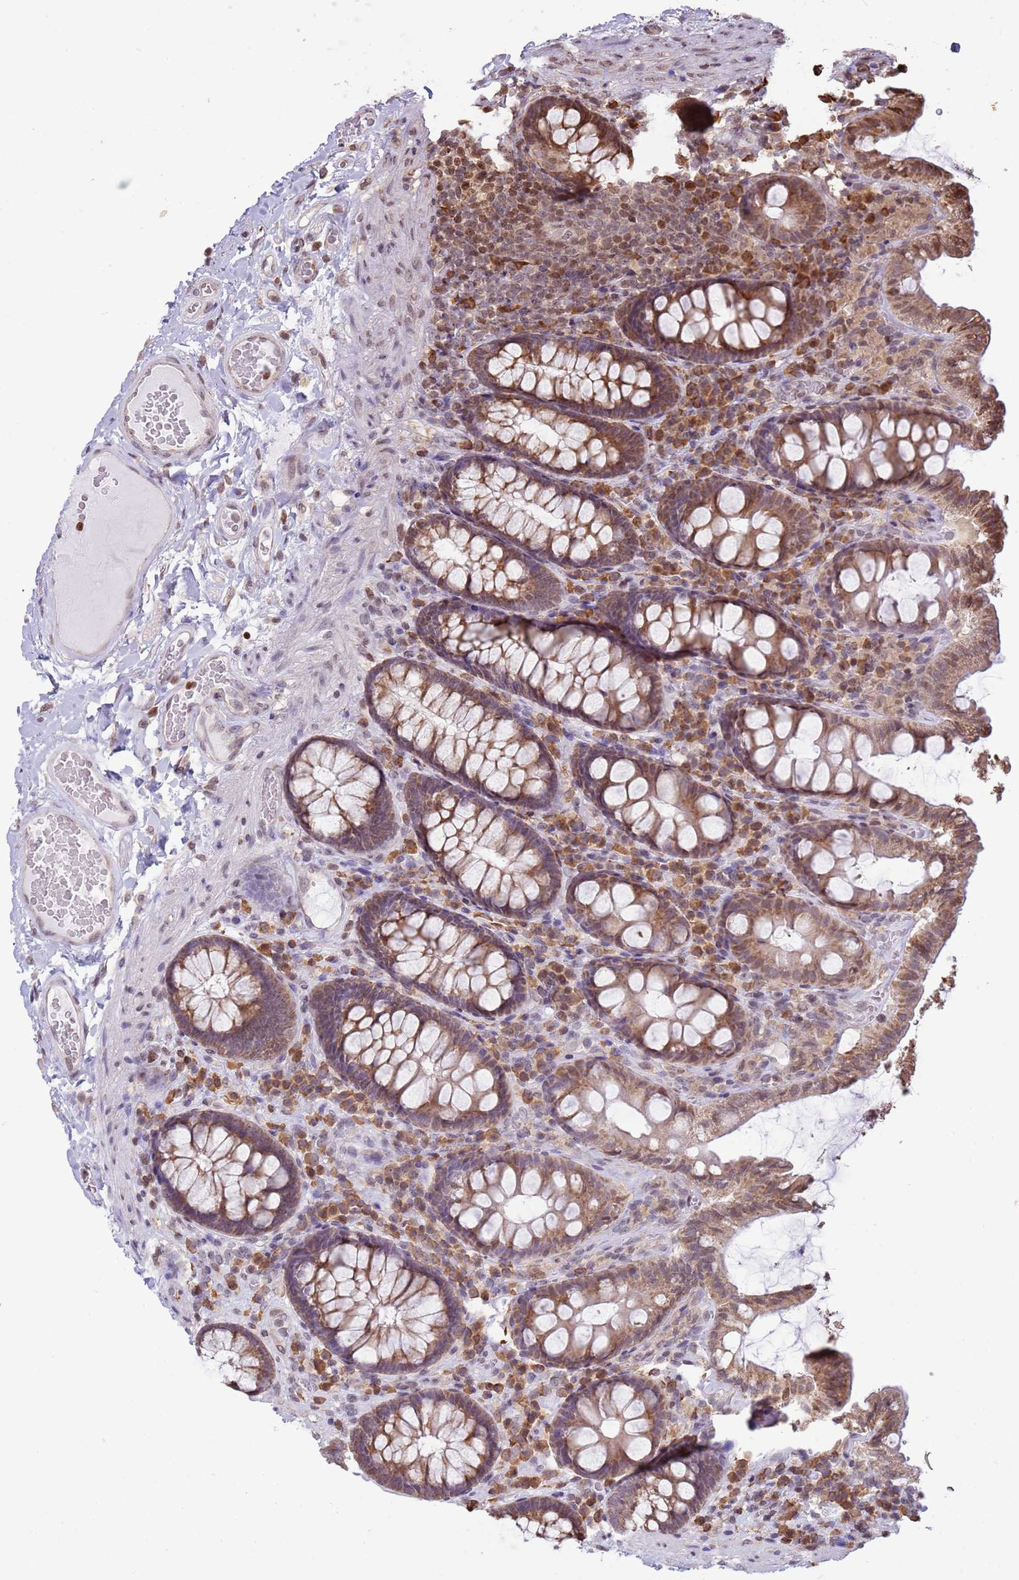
{"staining": {"intensity": "weak", "quantity": "25%-75%", "location": "cytoplasmic/membranous"}, "tissue": "colon", "cell_type": "Endothelial cells", "image_type": "normal", "snomed": [{"axis": "morphology", "description": "Normal tissue, NOS"}, {"axis": "topography", "description": "Colon"}], "caption": "Immunohistochemistry (IHC) histopathology image of unremarkable colon: human colon stained using immunohistochemistry (IHC) displays low levels of weak protein expression localized specifically in the cytoplasmic/membranous of endothelial cells, appearing as a cytoplasmic/membranous brown color.", "gene": "SCAF1", "patient": {"sex": "male", "age": 84}}